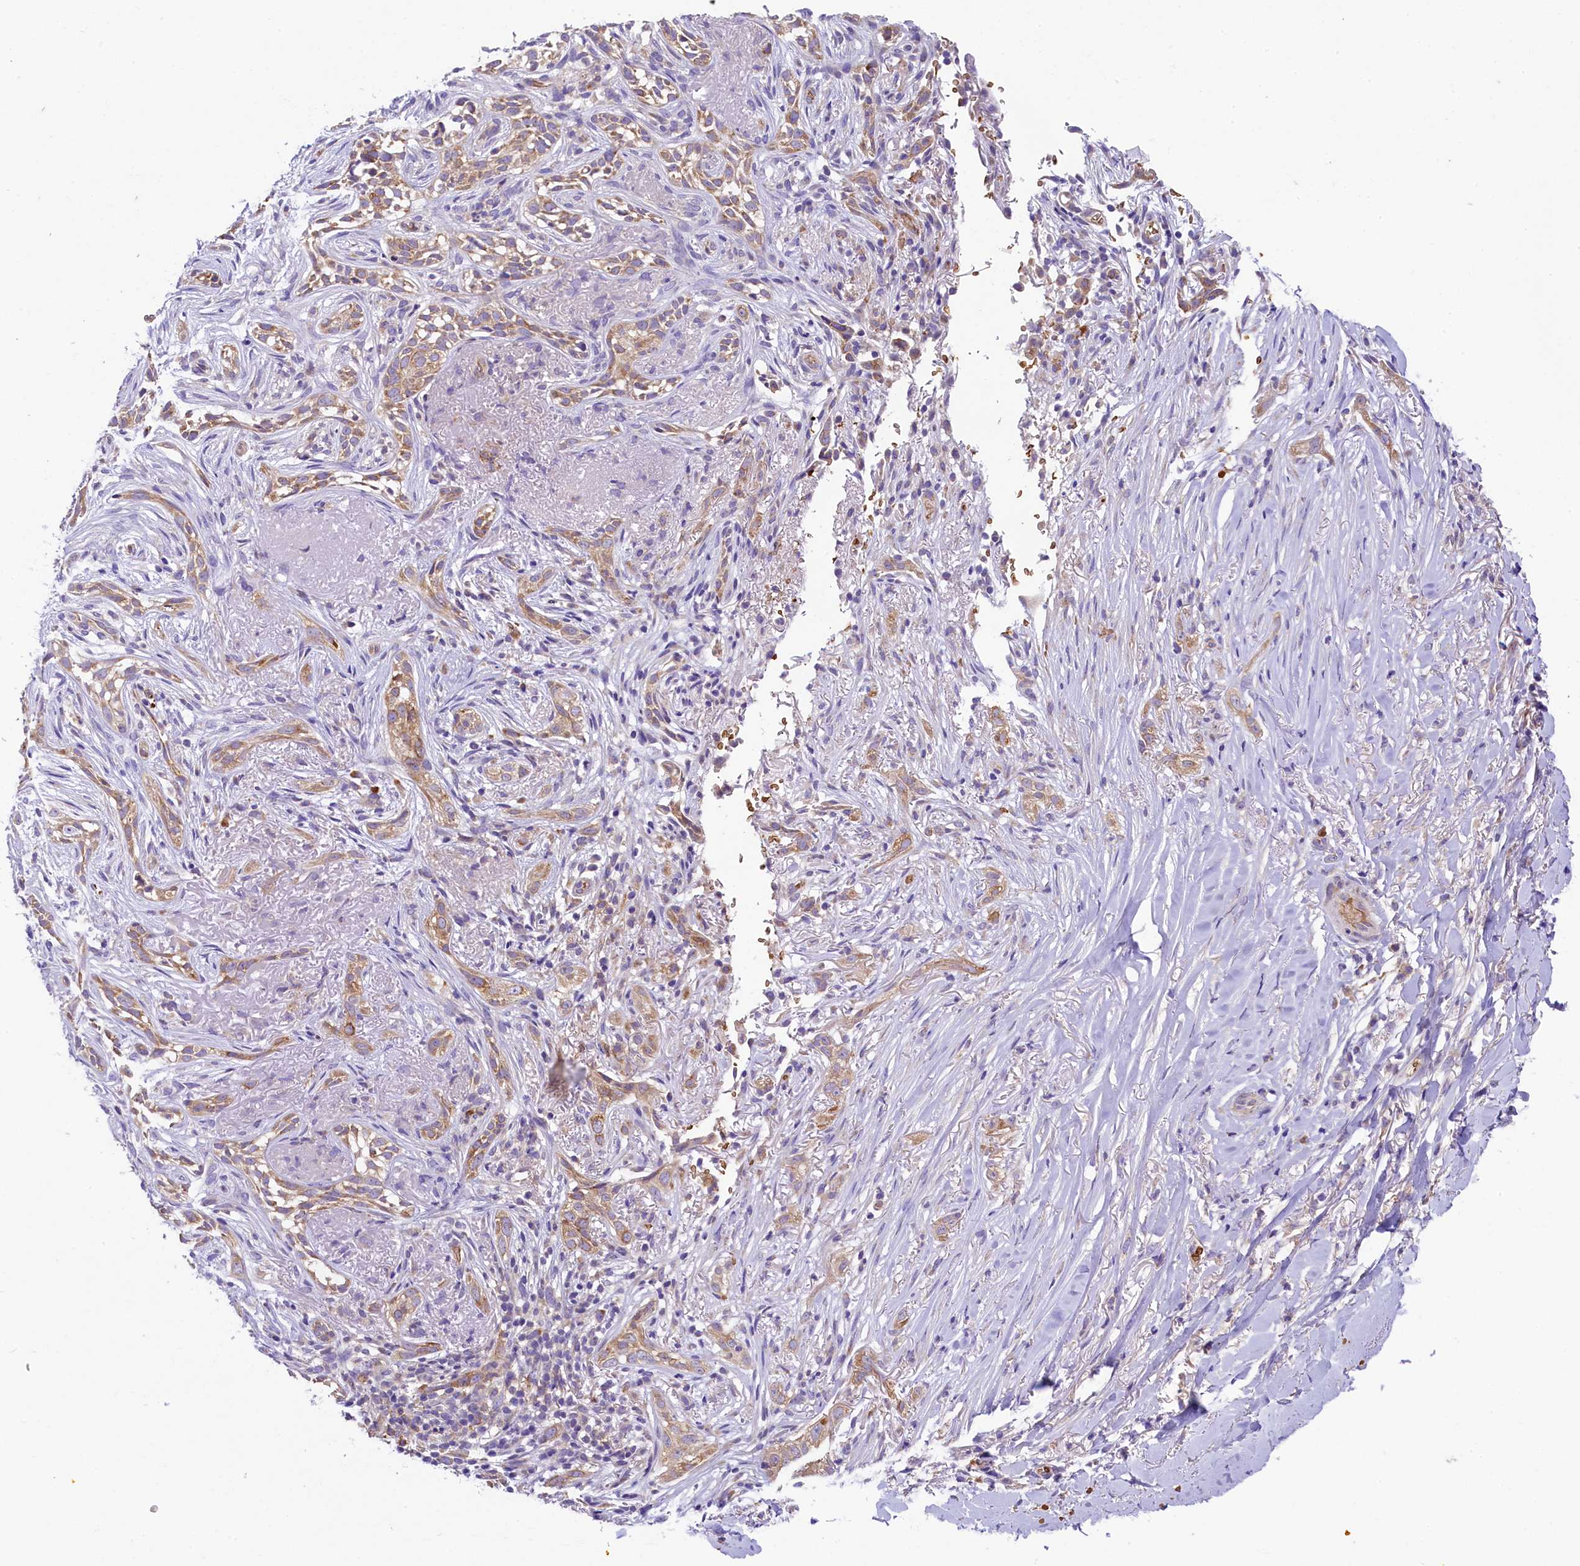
{"staining": {"intensity": "negative", "quantity": "none", "location": "none"}, "tissue": "adipose tissue", "cell_type": "Adipocytes", "image_type": "normal", "snomed": [{"axis": "morphology", "description": "Normal tissue, NOS"}, {"axis": "morphology", "description": "Basal cell carcinoma"}, {"axis": "topography", "description": "Skin"}], "caption": "Immunohistochemistry micrograph of normal adipose tissue stained for a protein (brown), which reveals no expression in adipocytes. Brightfield microscopy of immunohistochemistry stained with DAB (brown) and hematoxylin (blue), captured at high magnification.", "gene": "LARP4", "patient": {"sex": "female", "age": 89}}